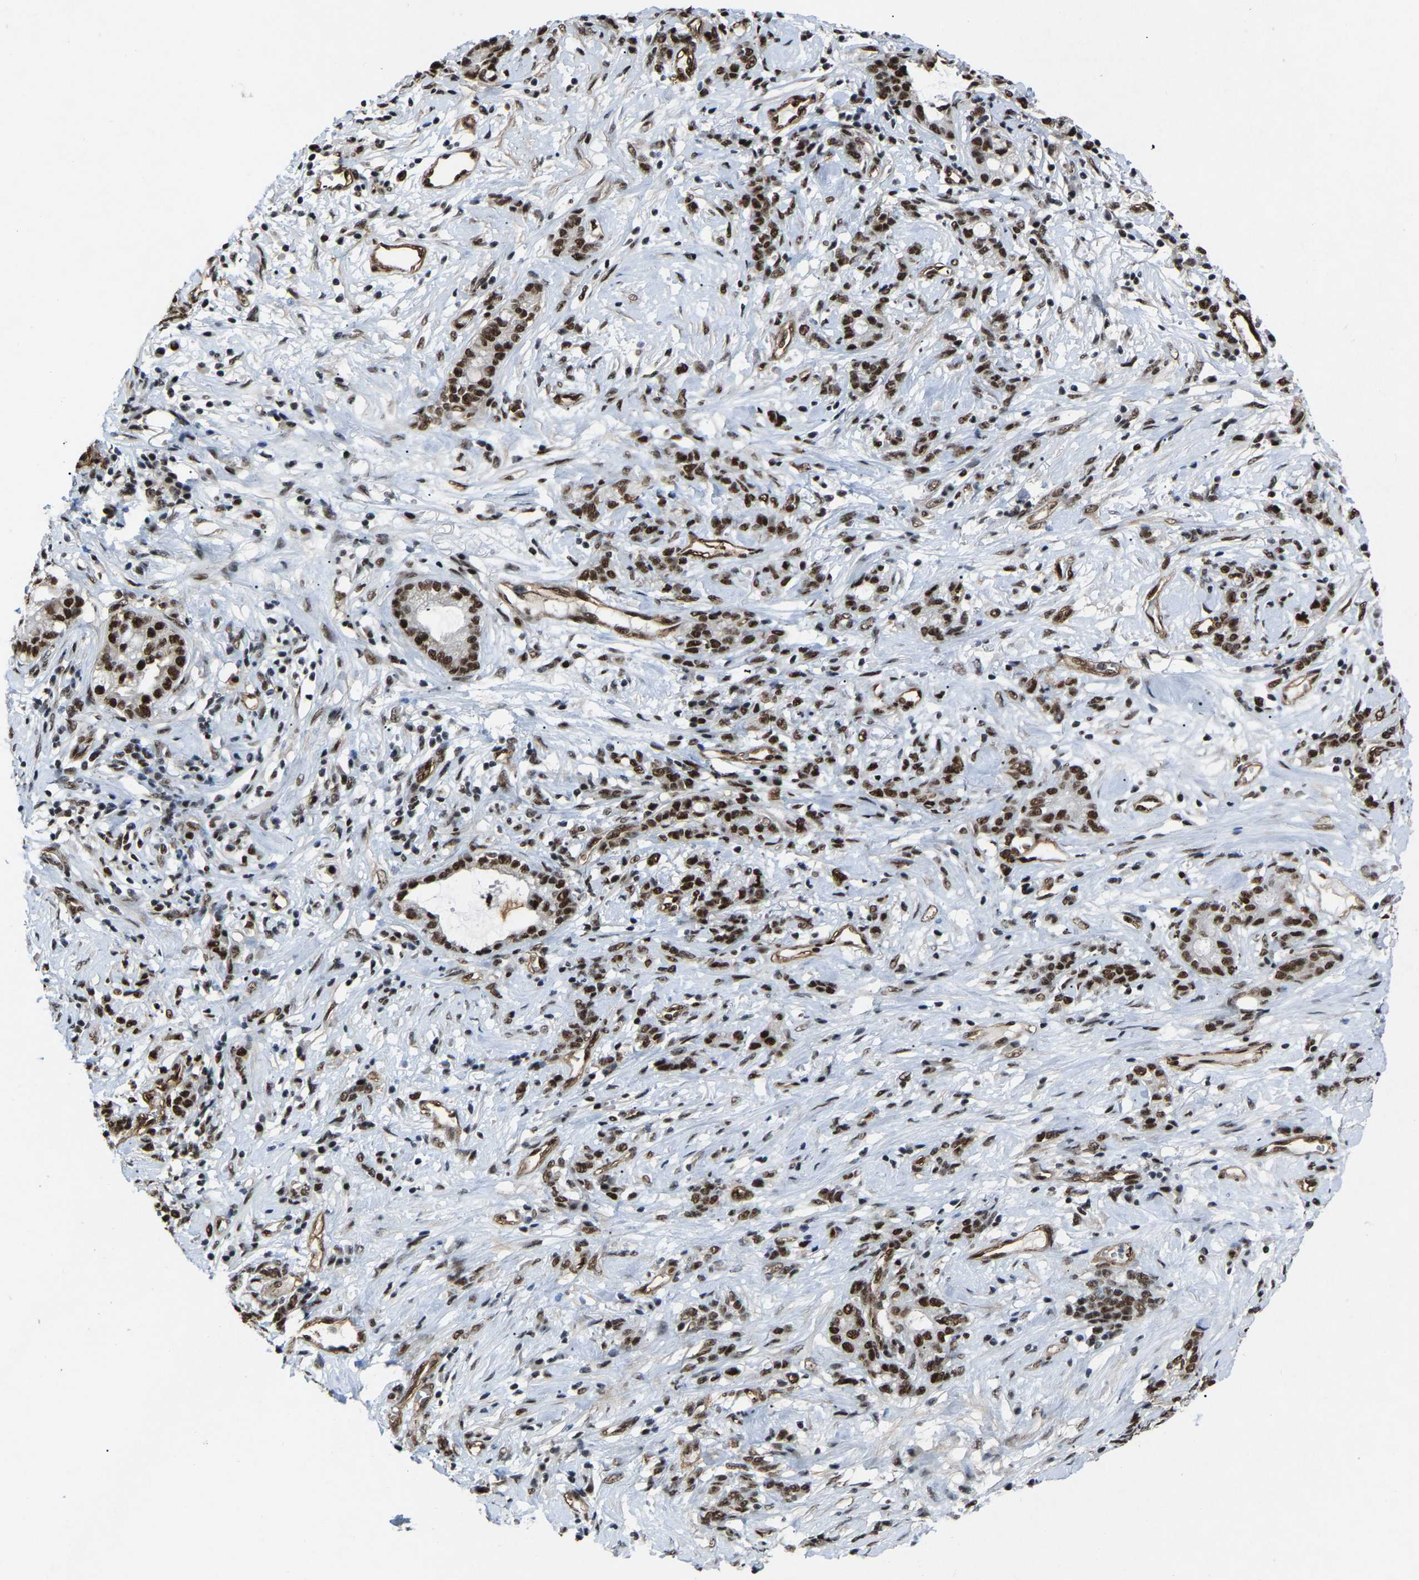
{"staining": {"intensity": "strong", "quantity": ">75%", "location": "nuclear"}, "tissue": "stomach cancer", "cell_type": "Tumor cells", "image_type": "cancer", "snomed": [{"axis": "morphology", "description": "Adenocarcinoma, NOS"}, {"axis": "topography", "description": "Stomach, lower"}], "caption": "A brown stain labels strong nuclear staining of a protein in human stomach cancer tumor cells.", "gene": "DDX5", "patient": {"sex": "male", "age": 88}}